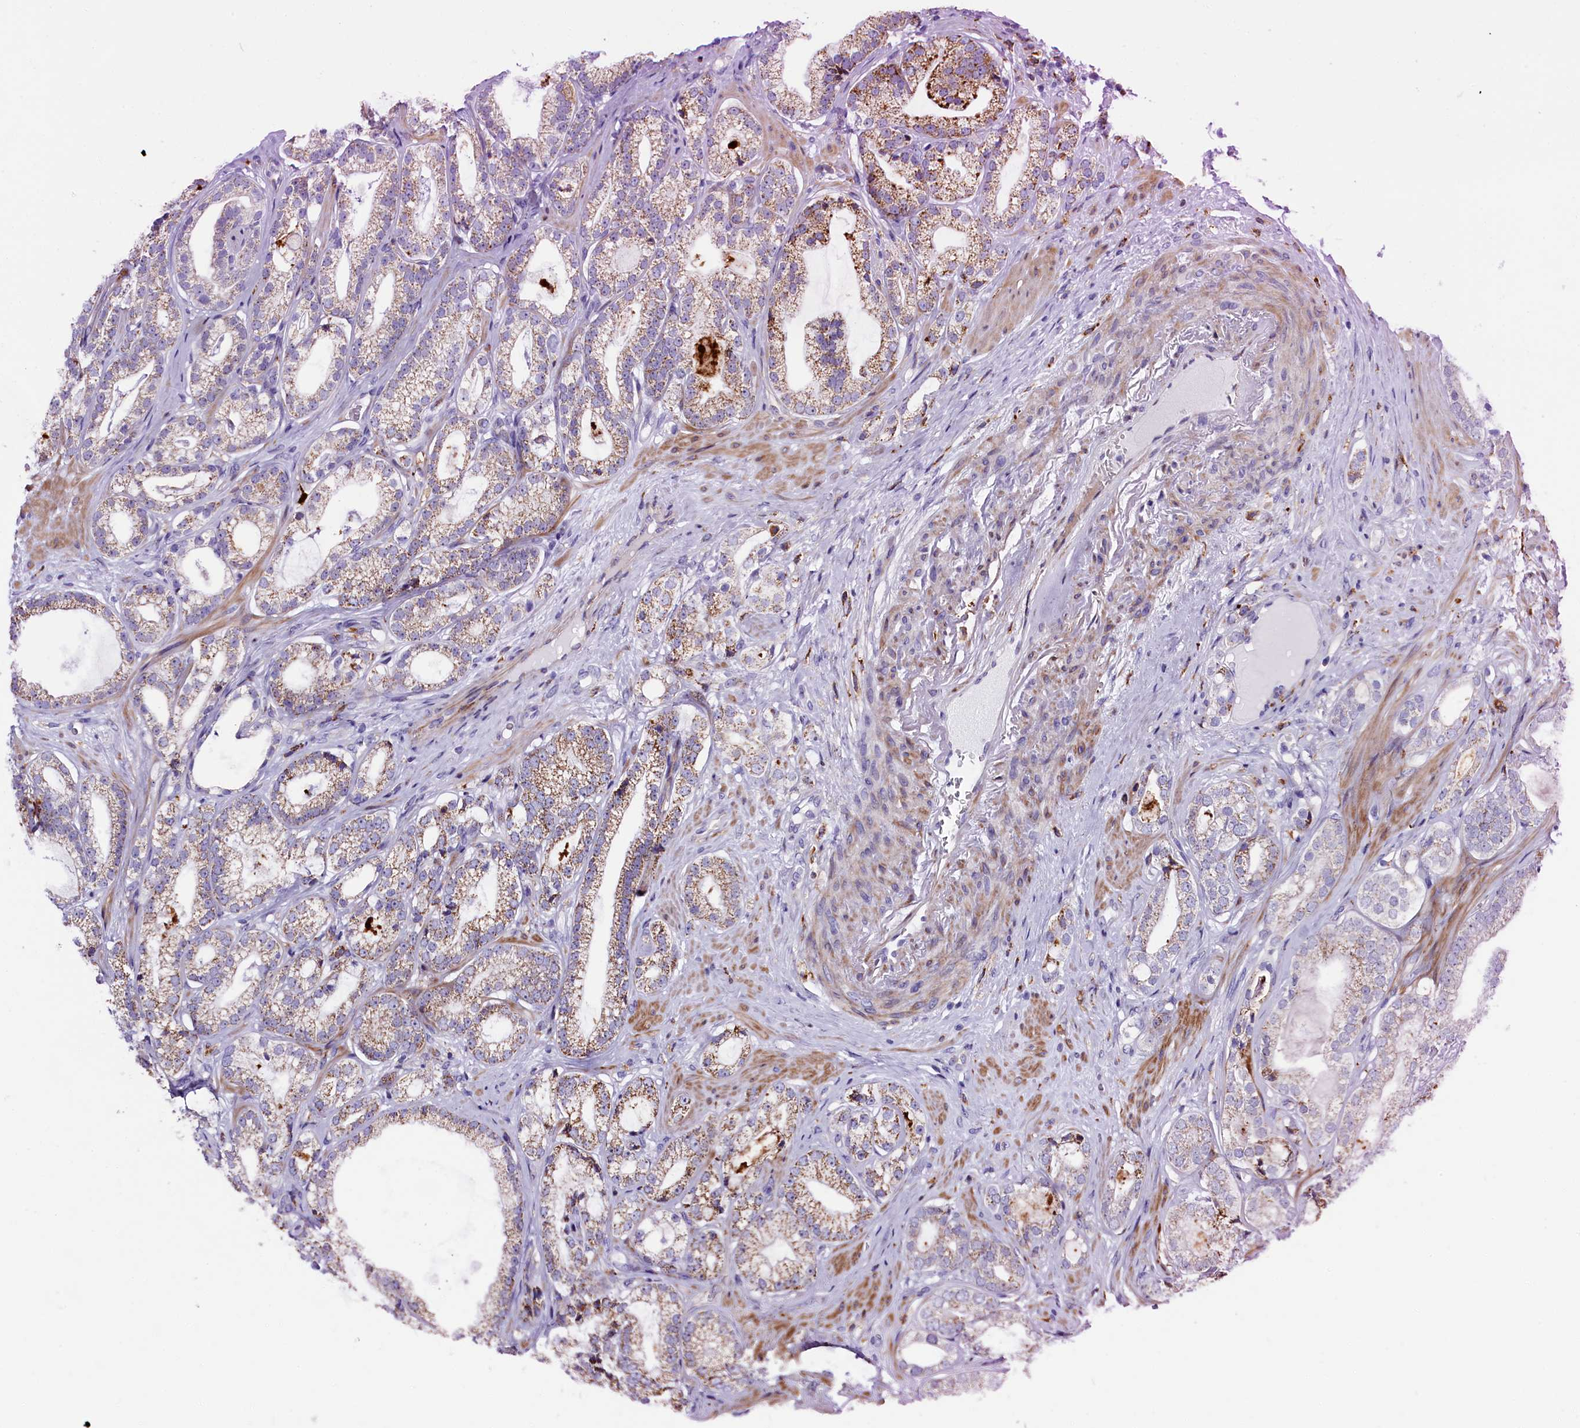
{"staining": {"intensity": "weak", "quantity": ">75%", "location": "cytoplasmic/membranous"}, "tissue": "prostate cancer", "cell_type": "Tumor cells", "image_type": "cancer", "snomed": [{"axis": "morphology", "description": "Adenocarcinoma, High grade"}, {"axis": "topography", "description": "Prostate"}], "caption": "Brown immunohistochemical staining in prostate adenocarcinoma (high-grade) shows weak cytoplasmic/membranous expression in about >75% of tumor cells.", "gene": "IL20RA", "patient": {"sex": "male", "age": 60}}